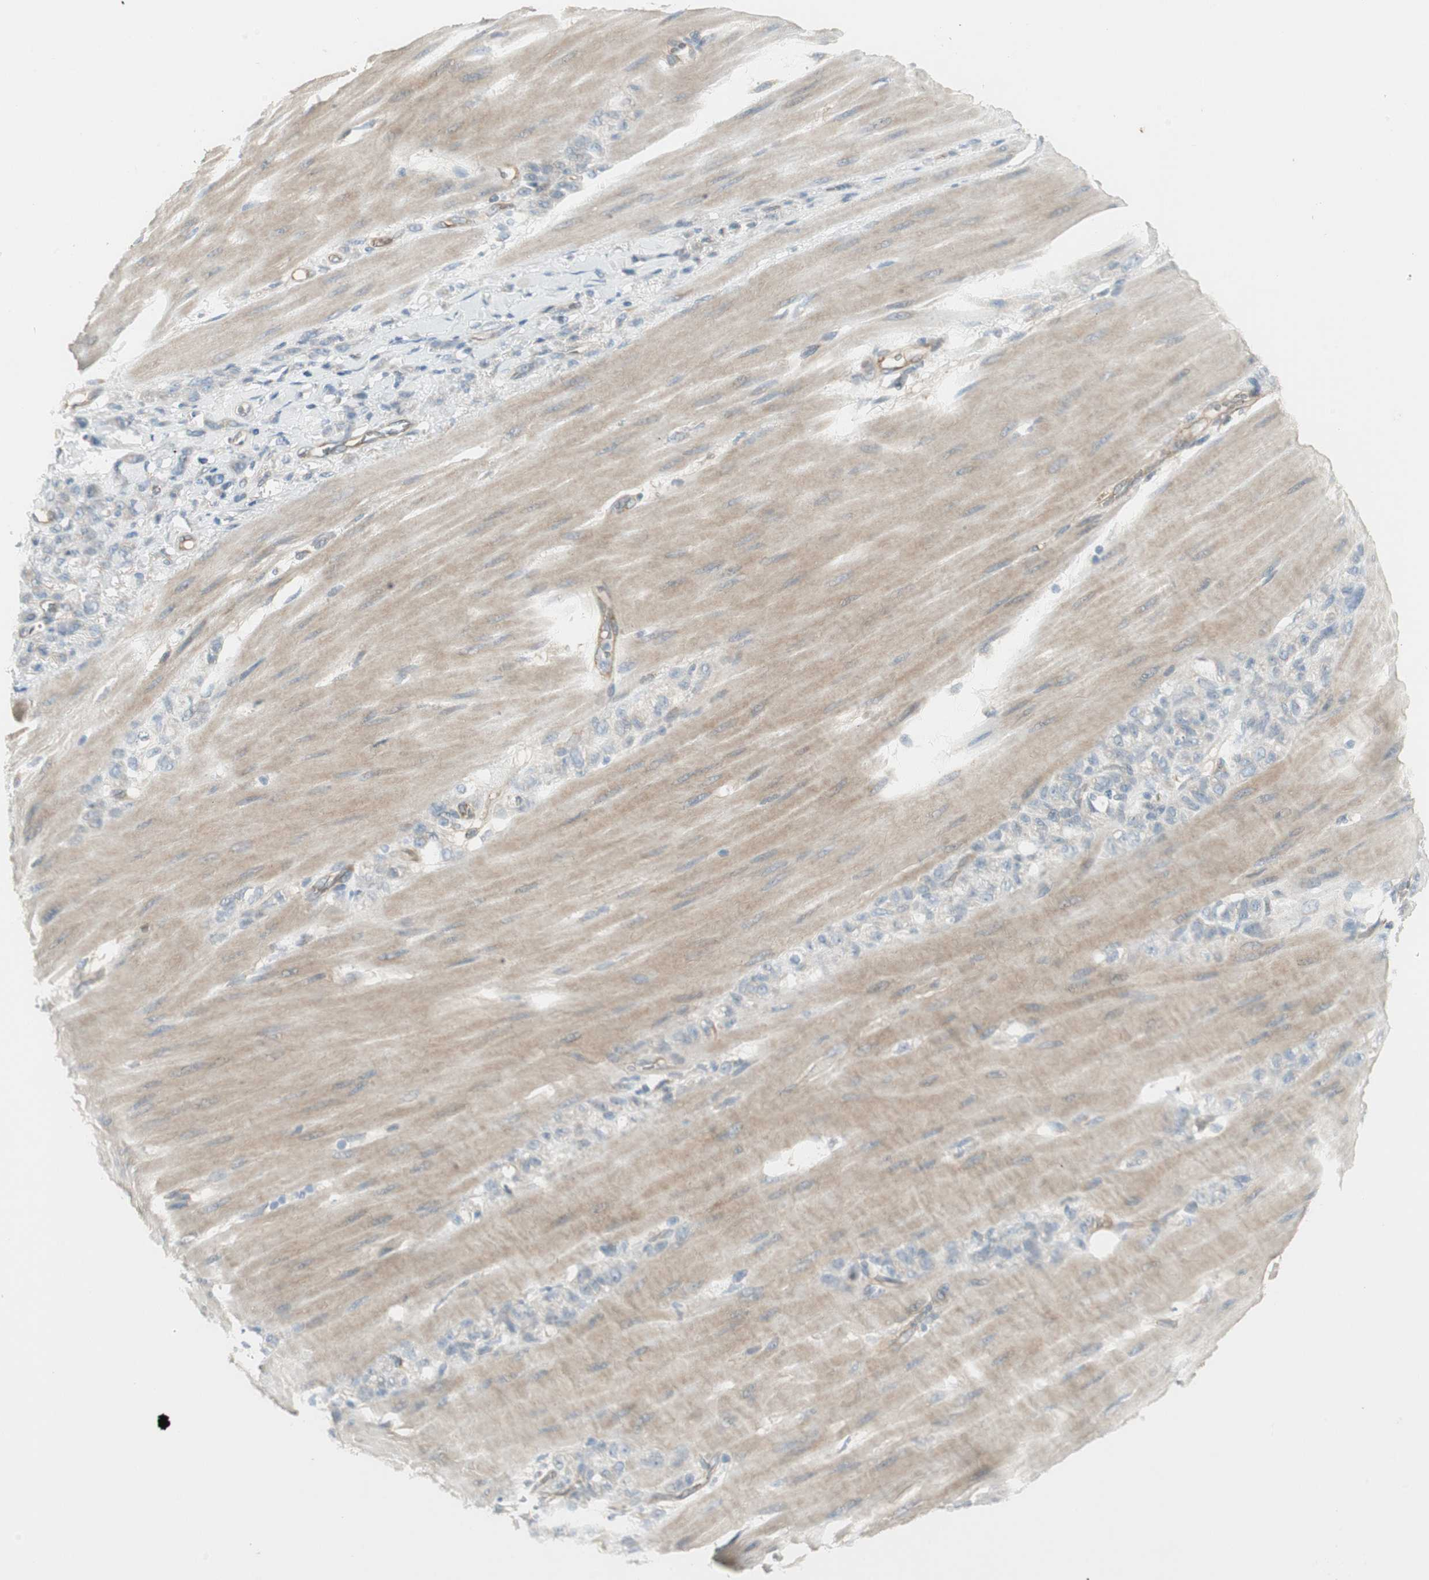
{"staining": {"intensity": "weak", "quantity": "<25%", "location": "cytoplasmic/membranous"}, "tissue": "stomach cancer", "cell_type": "Tumor cells", "image_type": "cancer", "snomed": [{"axis": "morphology", "description": "Adenocarcinoma, NOS"}, {"axis": "topography", "description": "Stomach"}], "caption": "Tumor cells are negative for brown protein staining in stomach cancer. The staining is performed using DAB (3,3'-diaminobenzidine) brown chromogen with nuclei counter-stained in using hematoxylin.", "gene": "STON1-GTF2A1L", "patient": {"sex": "male", "age": 82}}